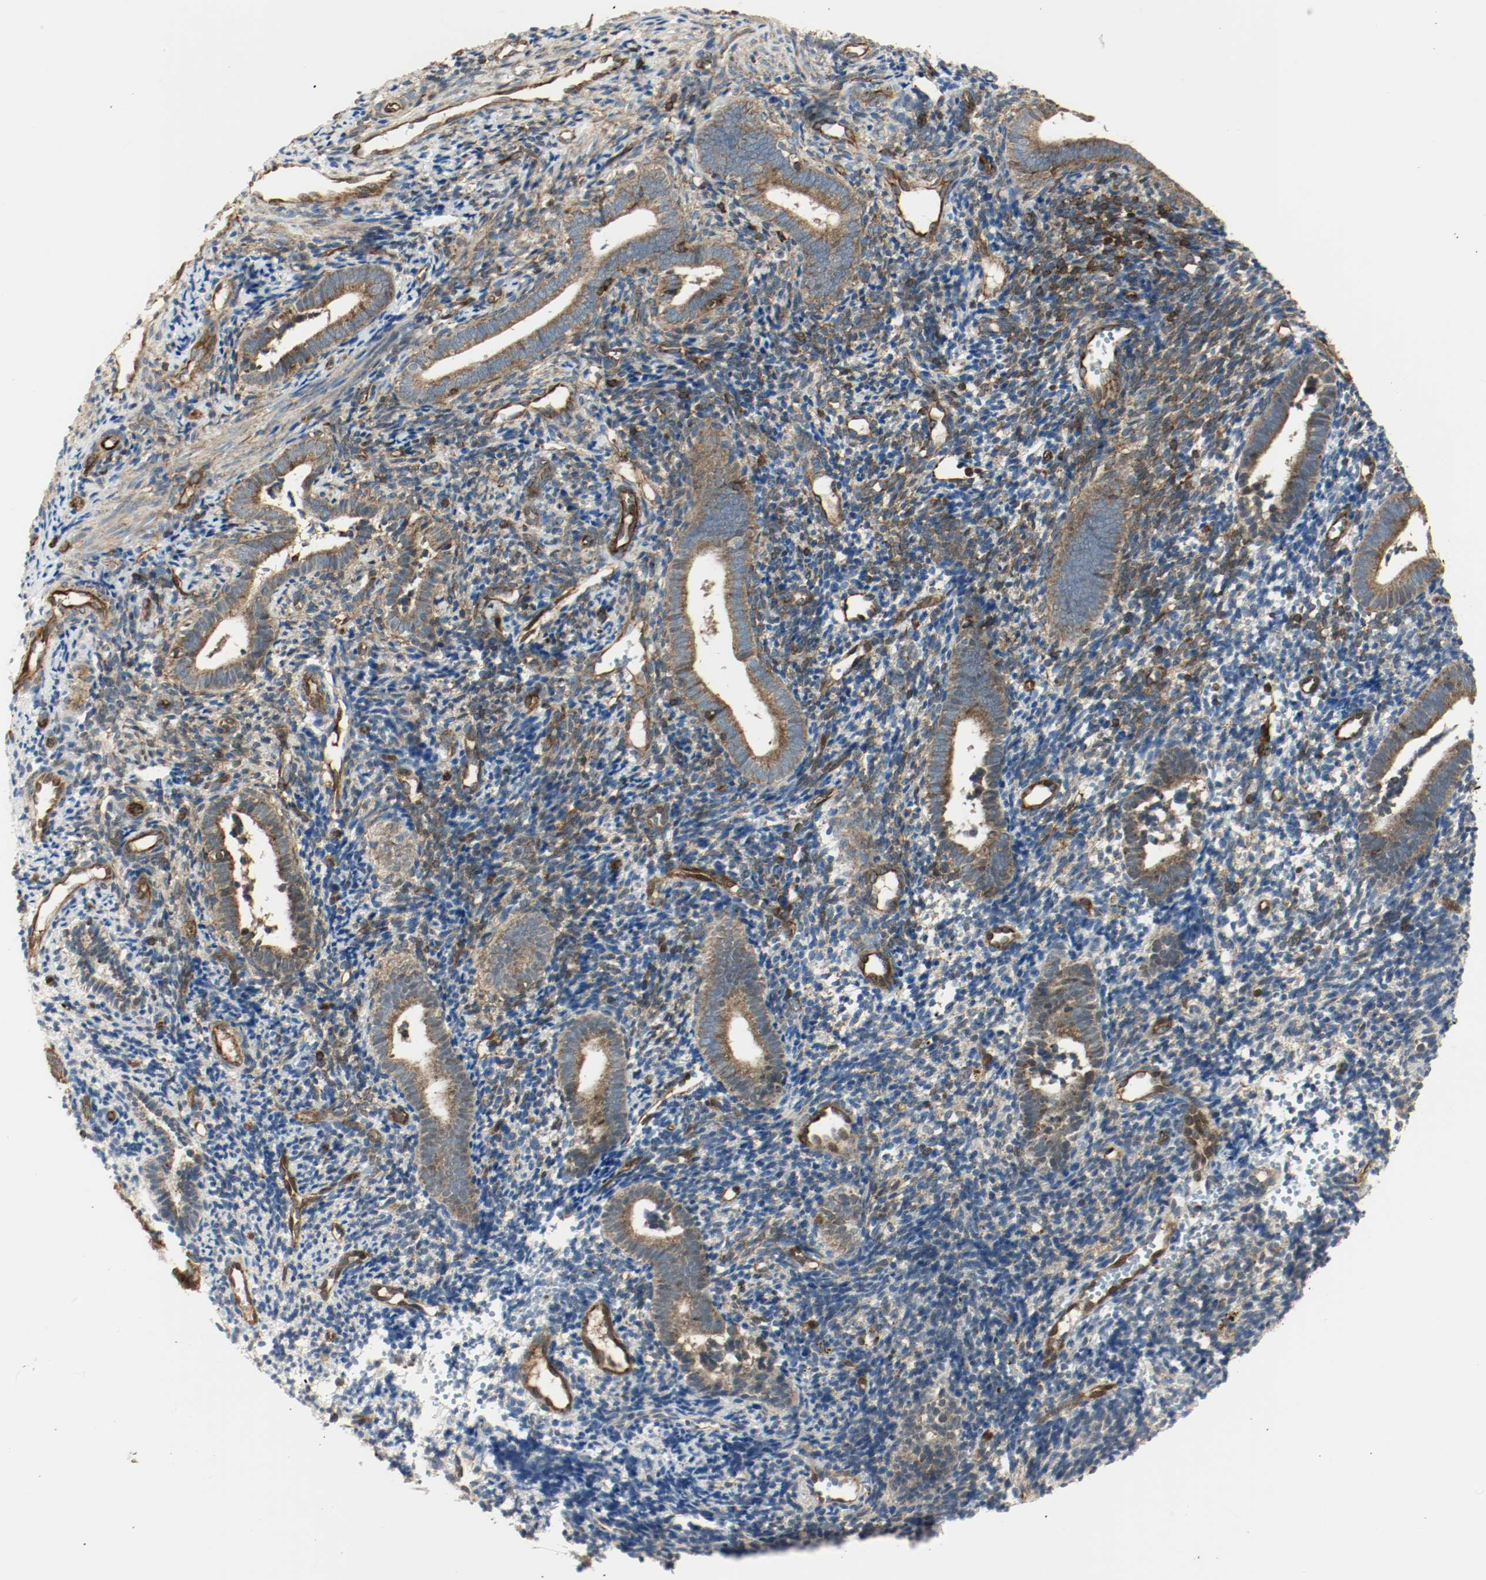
{"staining": {"intensity": "moderate", "quantity": "25%-75%", "location": "cytoplasmic/membranous"}, "tissue": "endometrium", "cell_type": "Cells in endometrial stroma", "image_type": "normal", "snomed": [{"axis": "morphology", "description": "Normal tissue, NOS"}, {"axis": "topography", "description": "Uterus"}, {"axis": "topography", "description": "Endometrium"}], "caption": "DAB immunohistochemical staining of benign endometrium demonstrates moderate cytoplasmic/membranous protein positivity in approximately 25%-75% of cells in endometrial stroma. (brown staining indicates protein expression, while blue staining denotes nuclei).", "gene": "PLCG1", "patient": {"sex": "female", "age": 33}}